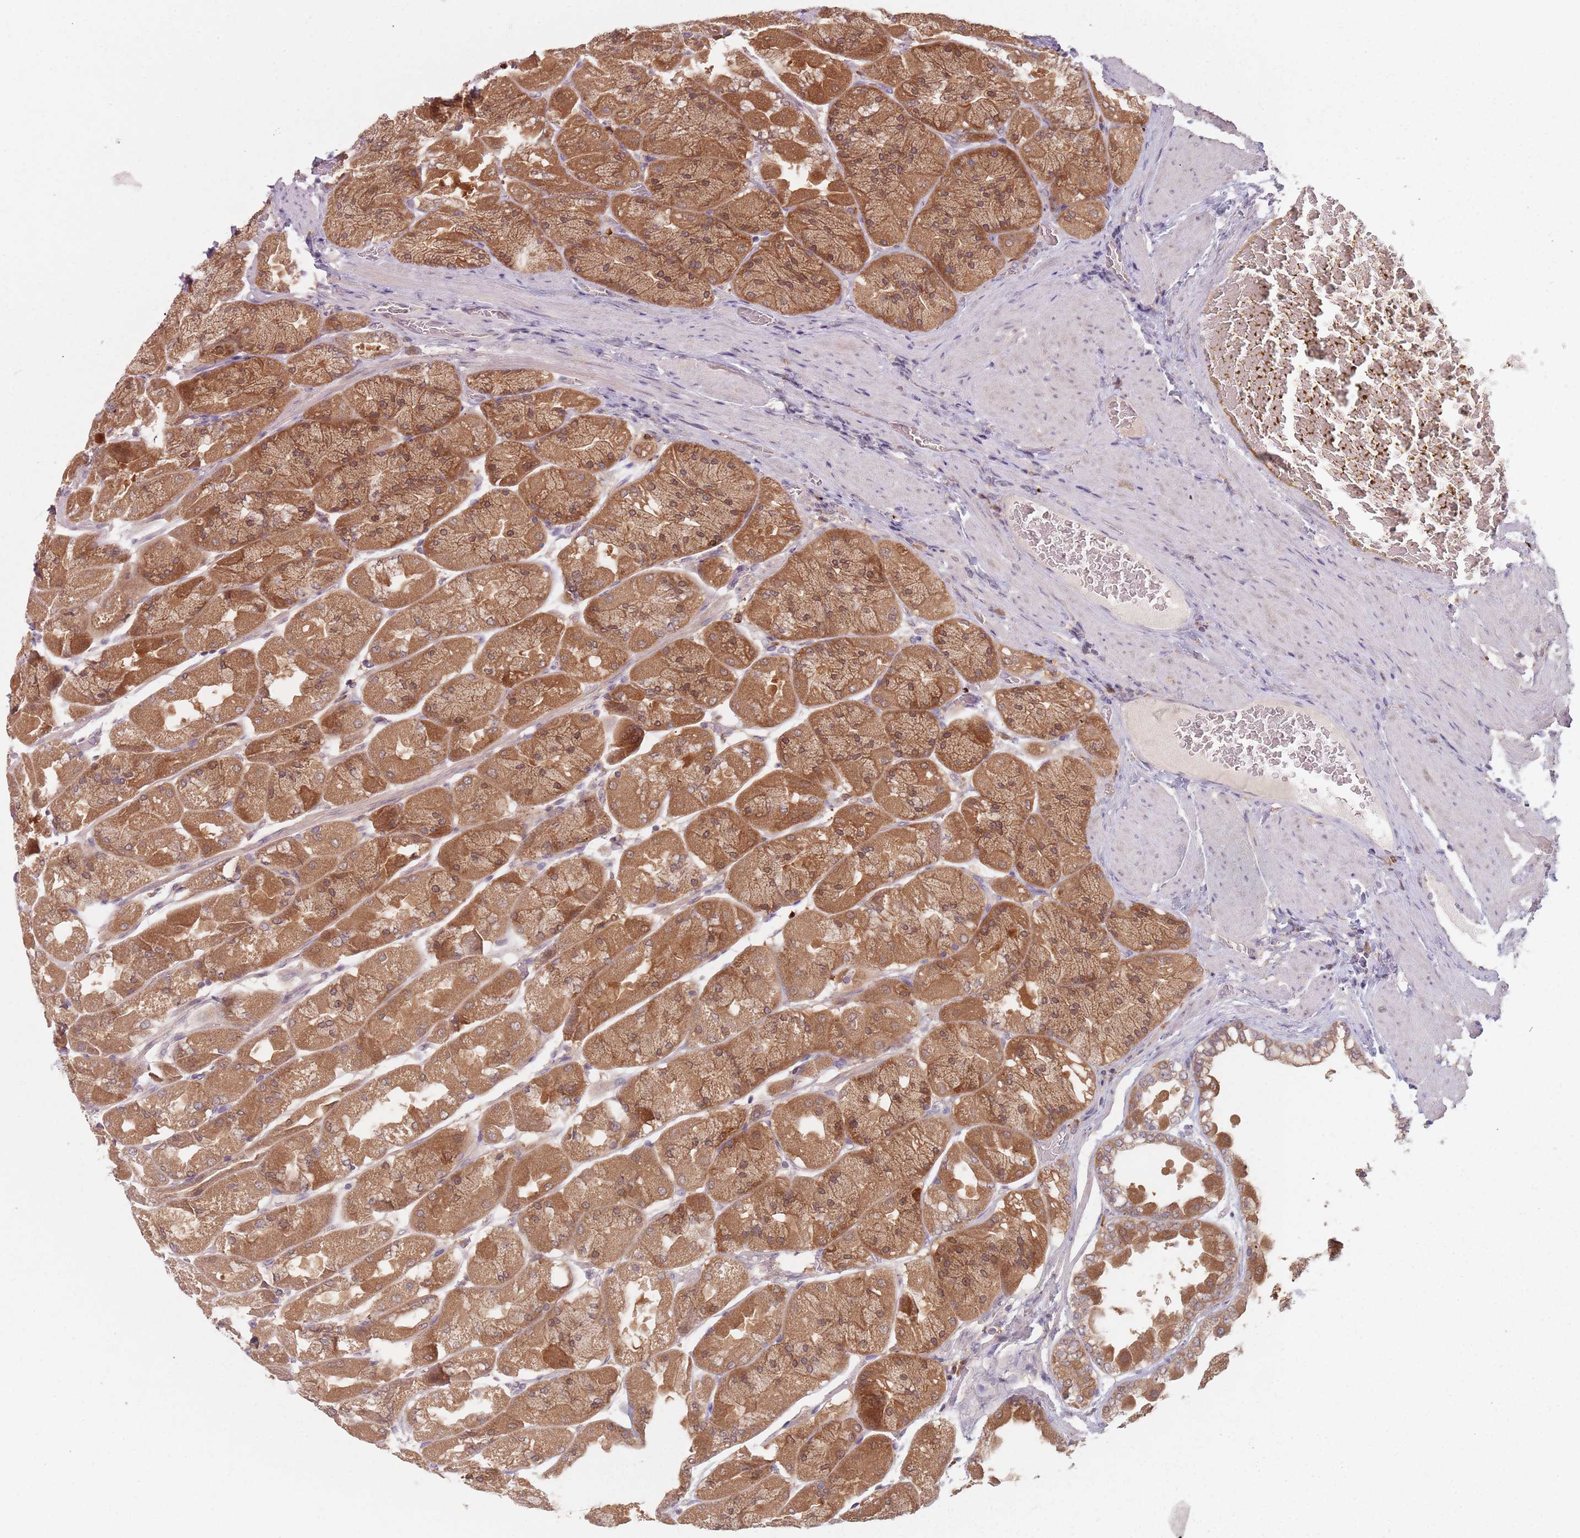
{"staining": {"intensity": "moderate", "quantity": ">75%", "location": "cytoplasmic/membranous,nuclear"}, "tissue": "stomach", "cell_type": "Glandular cells", "image_type": "normal", "snomed": [{"axis": "morphology", "description": "Normal tissue, NOS"}, {"axis": "topography", "description": "Stomach"}], "caption": "Glandular cells show medium levels of moderate cytoplasmic/membranous,nuclear positivity in about >75% of cells in unremarkable stomach. (DAB IHC, brown staining for protein, blue staining for nuclei).", "gene": "NAXE", "patient": {"sex": "female", "age": 61}}